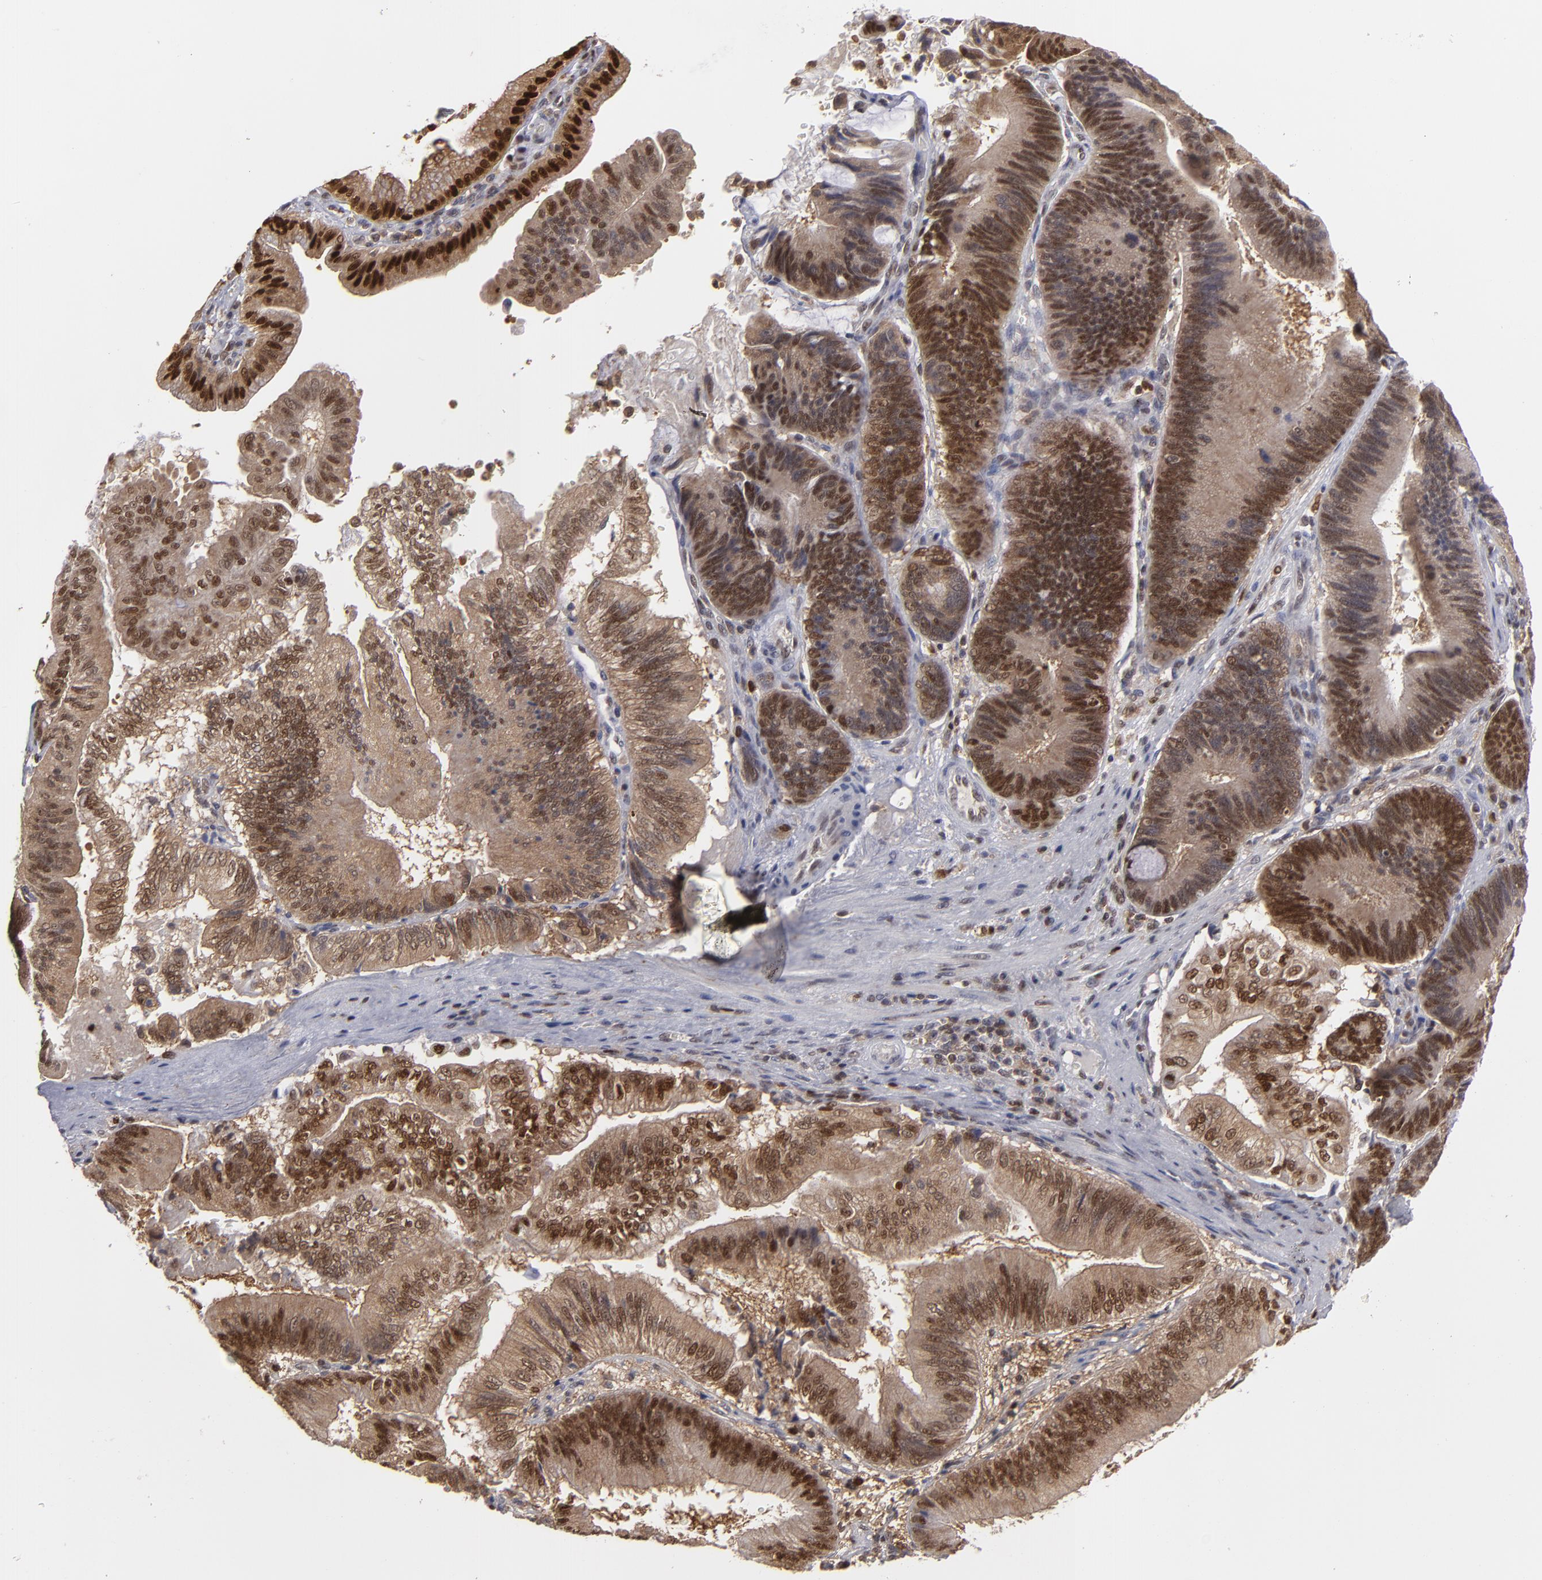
{"staining": {"intensity": "moderate", "quantity": ">75%", "location": "cytoplasmic/membranous,nuclear"}, "tissue": "pancreatic cancer", "cell_type": "Tumor cells", "image_type": "cancer", "snomed": [{"axis": "morphology", "description": "Adenocarcinoma, NOS"}, {"axis": "topography", "description": "Pancreas"}], "caption": "Brown immunohistochemical staining in adenocarcinoma (pancreatic) exhibits moderate cytoplasmic/membranous and nuclear staining in approximately >75% of tumor cells.", "gene": "GSR", "patient": {"sex": "male", "age": 82}}